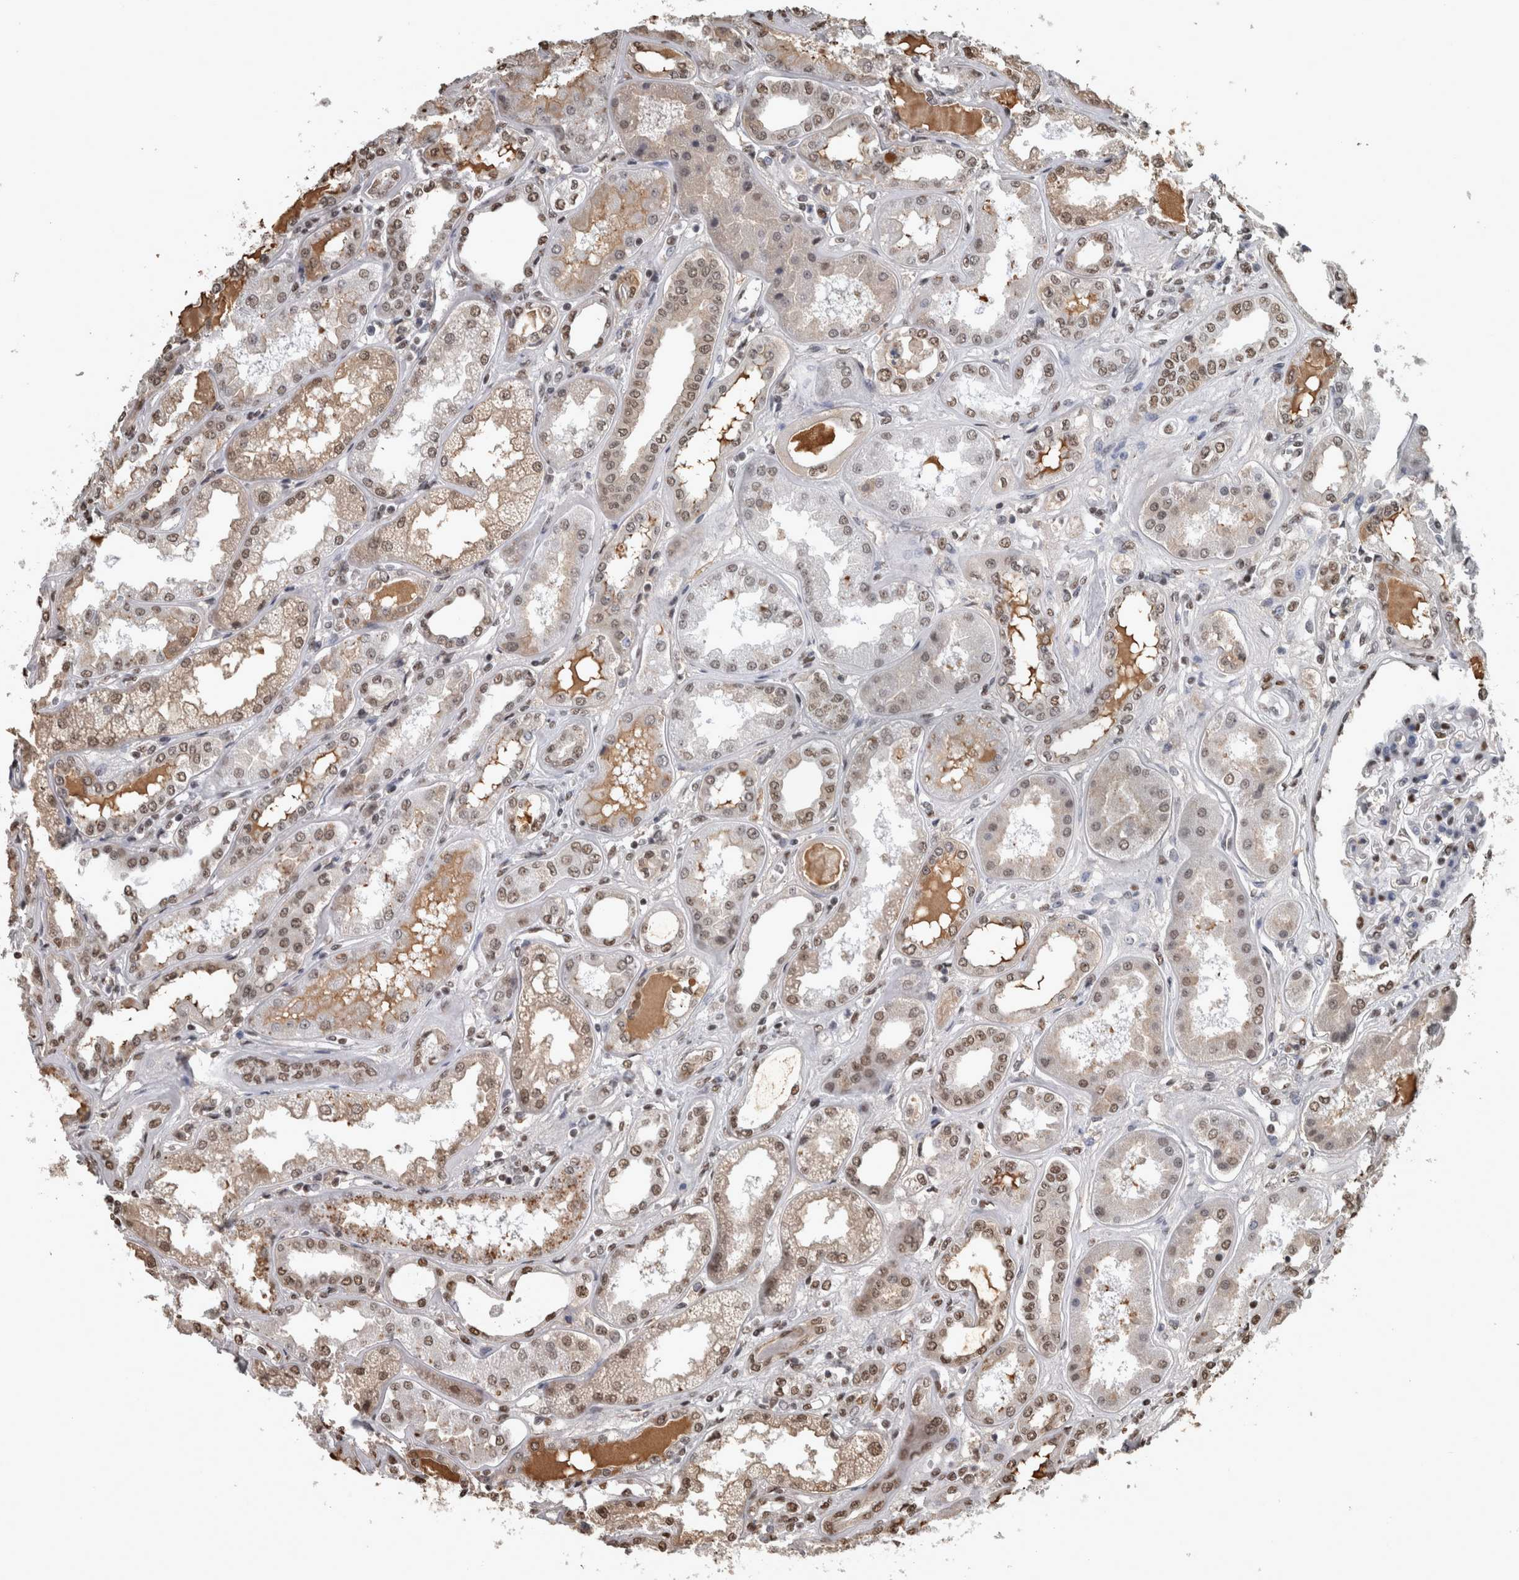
{"staining": {"intensity": "strong", "quantity": ">75%", "location": "nuclear"}, "tissue": "kidney", "cell_type": "Cells in glomeruli", "image_type": "normal", "snomed": [{"axis": "morphology", "description": "Normal tissue, NOS"}, {"axis": "topography", "description": "Kidney"}], "caption": "Protein staining demonstrates strong nuclear expression in approximately >75% of cells in glomeruli in unremarkable kidney. (IHC, brightfield microscopy, high magnification).", "gene": "TGS1", "patient": {"sex": "female", "age": 56}}